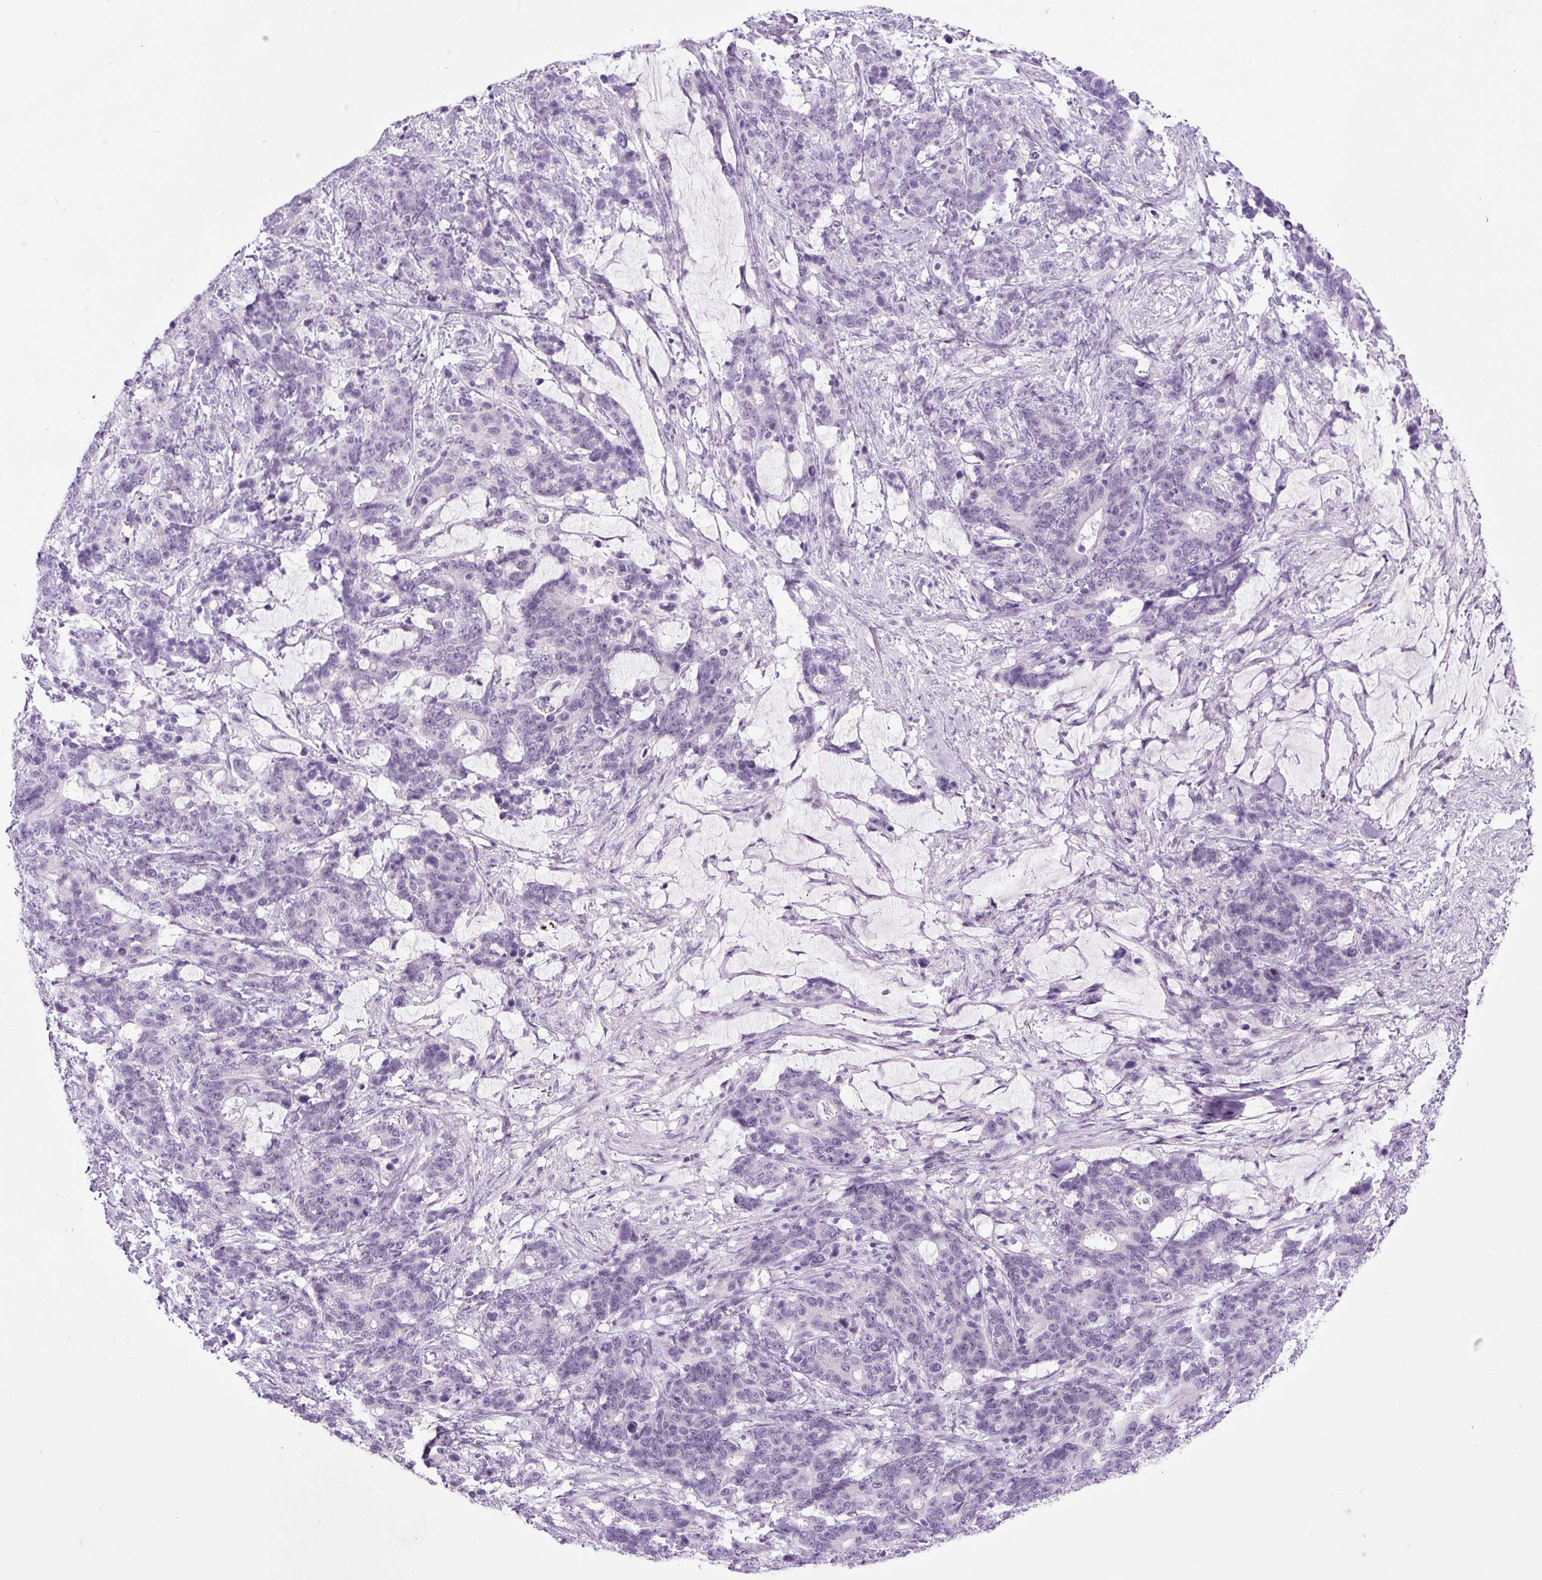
{"staining": {"intensity": "negative", "quantity": "none", "location": "none"}, "tissue": "stomach cancer", "cell_type": "Tumor cells", "image_type": "cancer", "snomed": [{"axis": "morphology", "description": "Normal tissue, NOS"}, {"axis": "morphology", "description": "Adenocarcinoma, NOS"}, {"axis": "topography", "description": "Stomach"}], "caption": "Immunohistochemistry photomicrograph of neoplastic tissue: human stomach cancer stained with DAB (3,3'-diaminobenzidine) shows no significant protein expression in tumor cells. Brightfield microscopy of immunohistochemistry (IHC) stained with DAB (brown) and hematoxylin (blue), captured at high magnification.", "gene": "RHBDD2", "patient": {"sex": "female", "age": 64}}